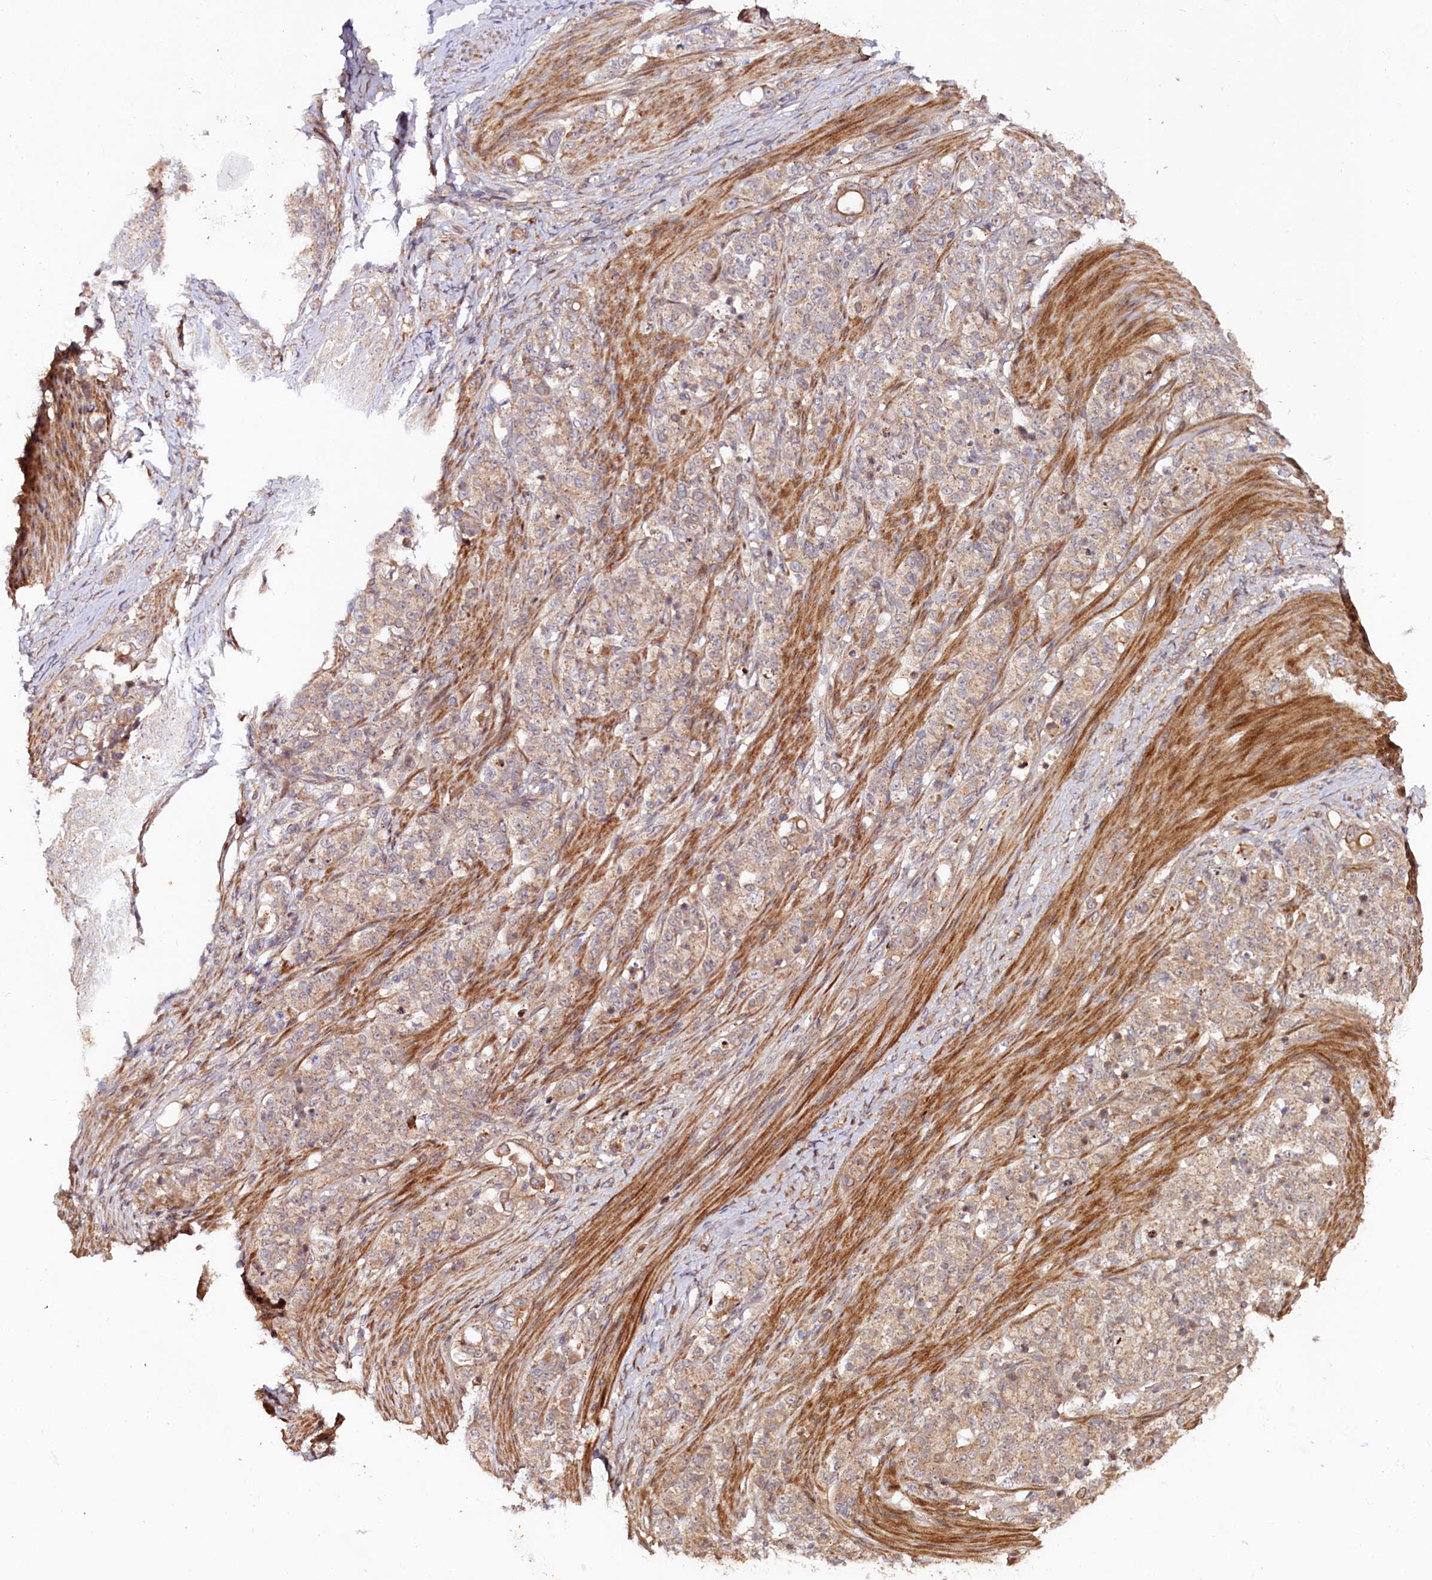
{"staining": {"intensity": "weak", "quantity": ">75%", "location": "cytoplasmic/membranous"}, "tissue": "stomach cancer", "cell_type": "Tumor cells", "image_type": "cancer", "snomed": [{"axis": "morphology", "description": "Adenocarcinoma, NOS"}, {"axis": "topography", "description": "Stomach"}], "caption": "Immunohistochemistry image of human stomach cancer stained for a protein (brown), which demonstrates low levels of weak cytoplasmic/membranous staining in approximately >75% of tumor cells.", "gene": "NEDD1", "patient": {"sex": "female", "age": 79}}